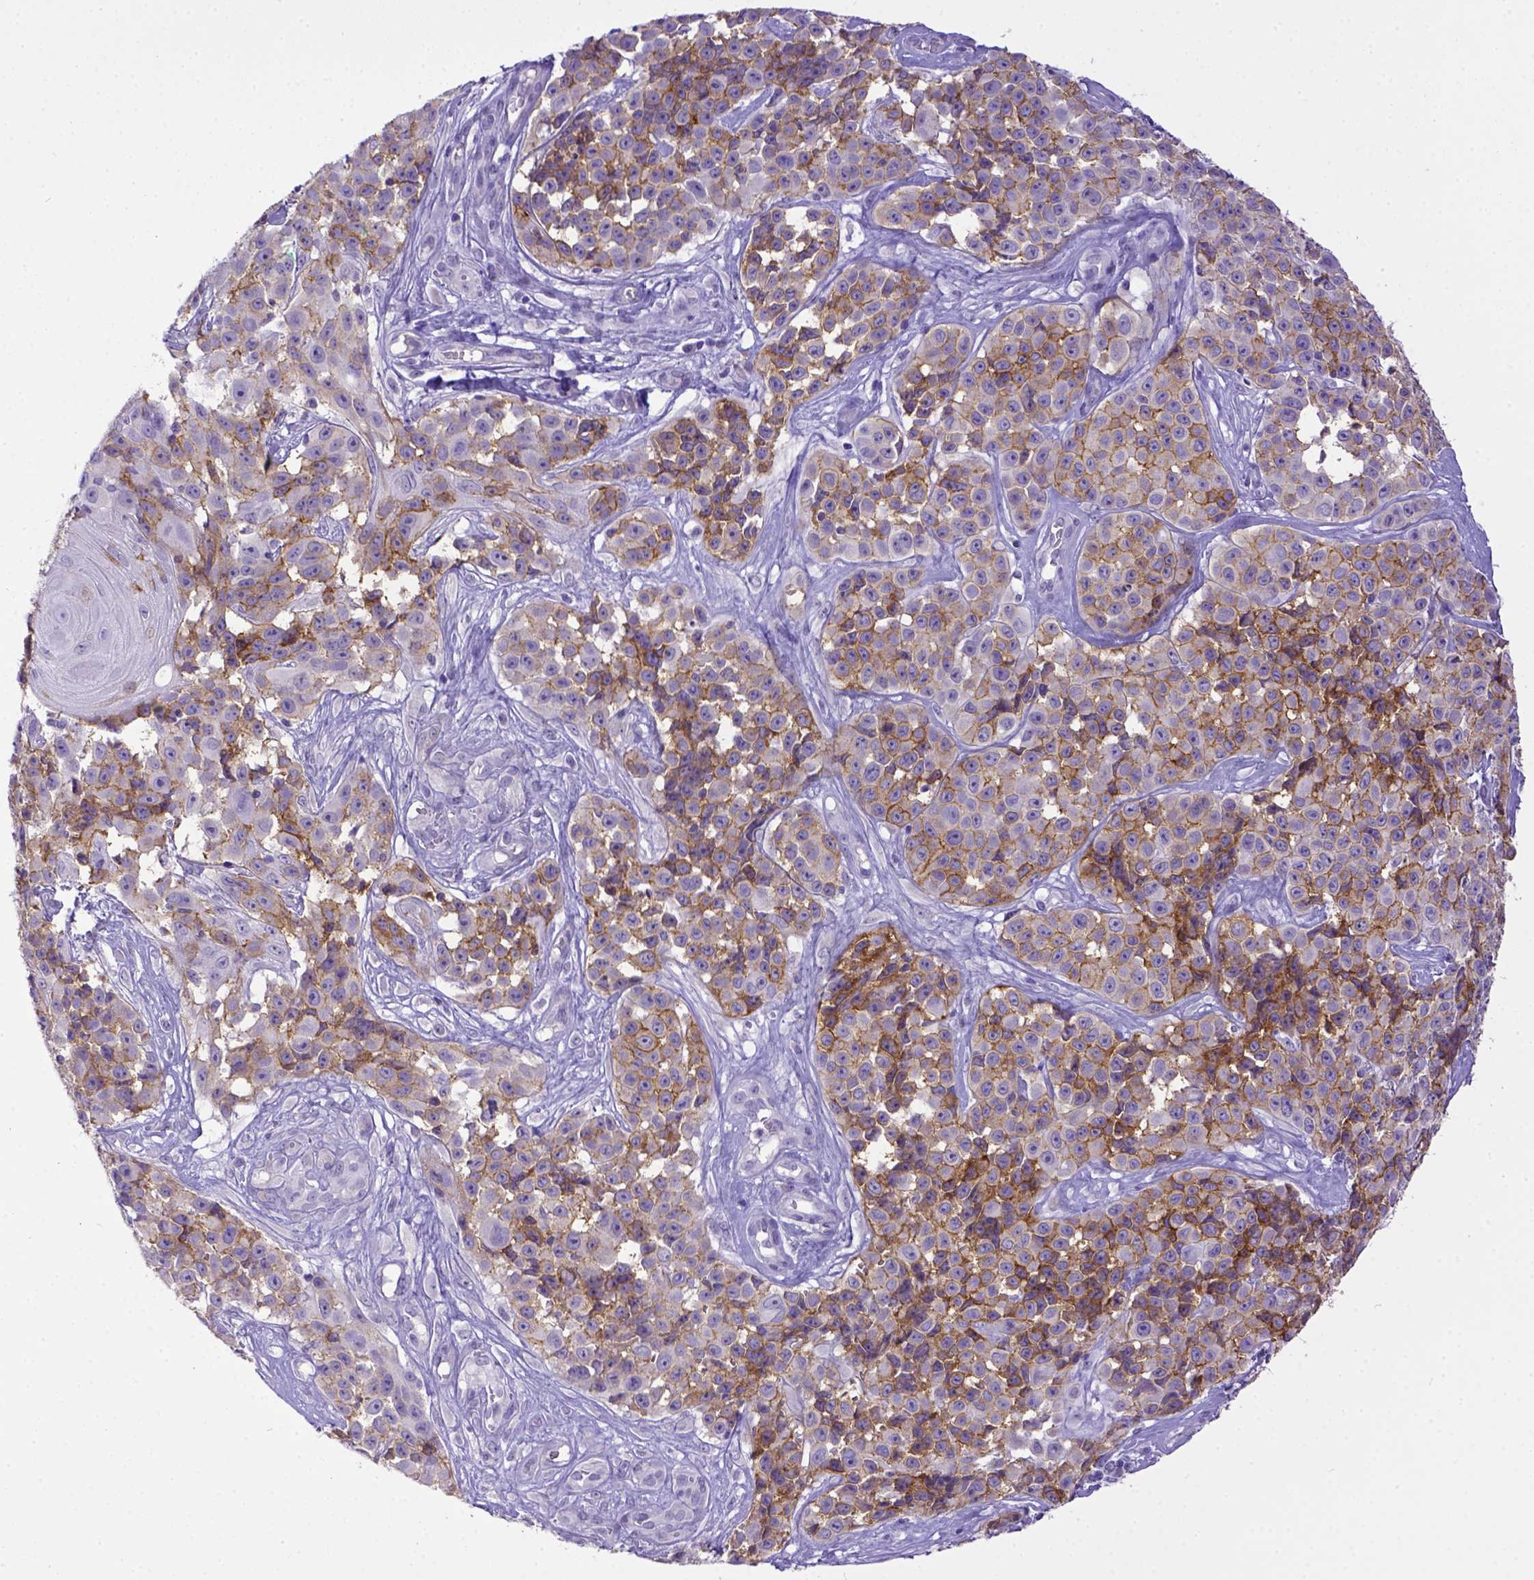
{"staining": {"intensity": "moderate", "quantity": "25%-75%", "location": "cytoplasmic/membranous"}, "tissue": "melanoma", "cell_type": "Tumor cells", "image_type": "cancer", "snomed": [{"axis": "morphology", "description": "Malignant melanoma, NOS"}, {"axis": "topography", "description": "Skin"}], "caption": "This is a histology image of IHC staining of melanoma, which shows moderate staining in the cytoplasmic/membranous of tumor cells.", "gene": "KIT", "patient": {"sex": "female", "age": 88}}